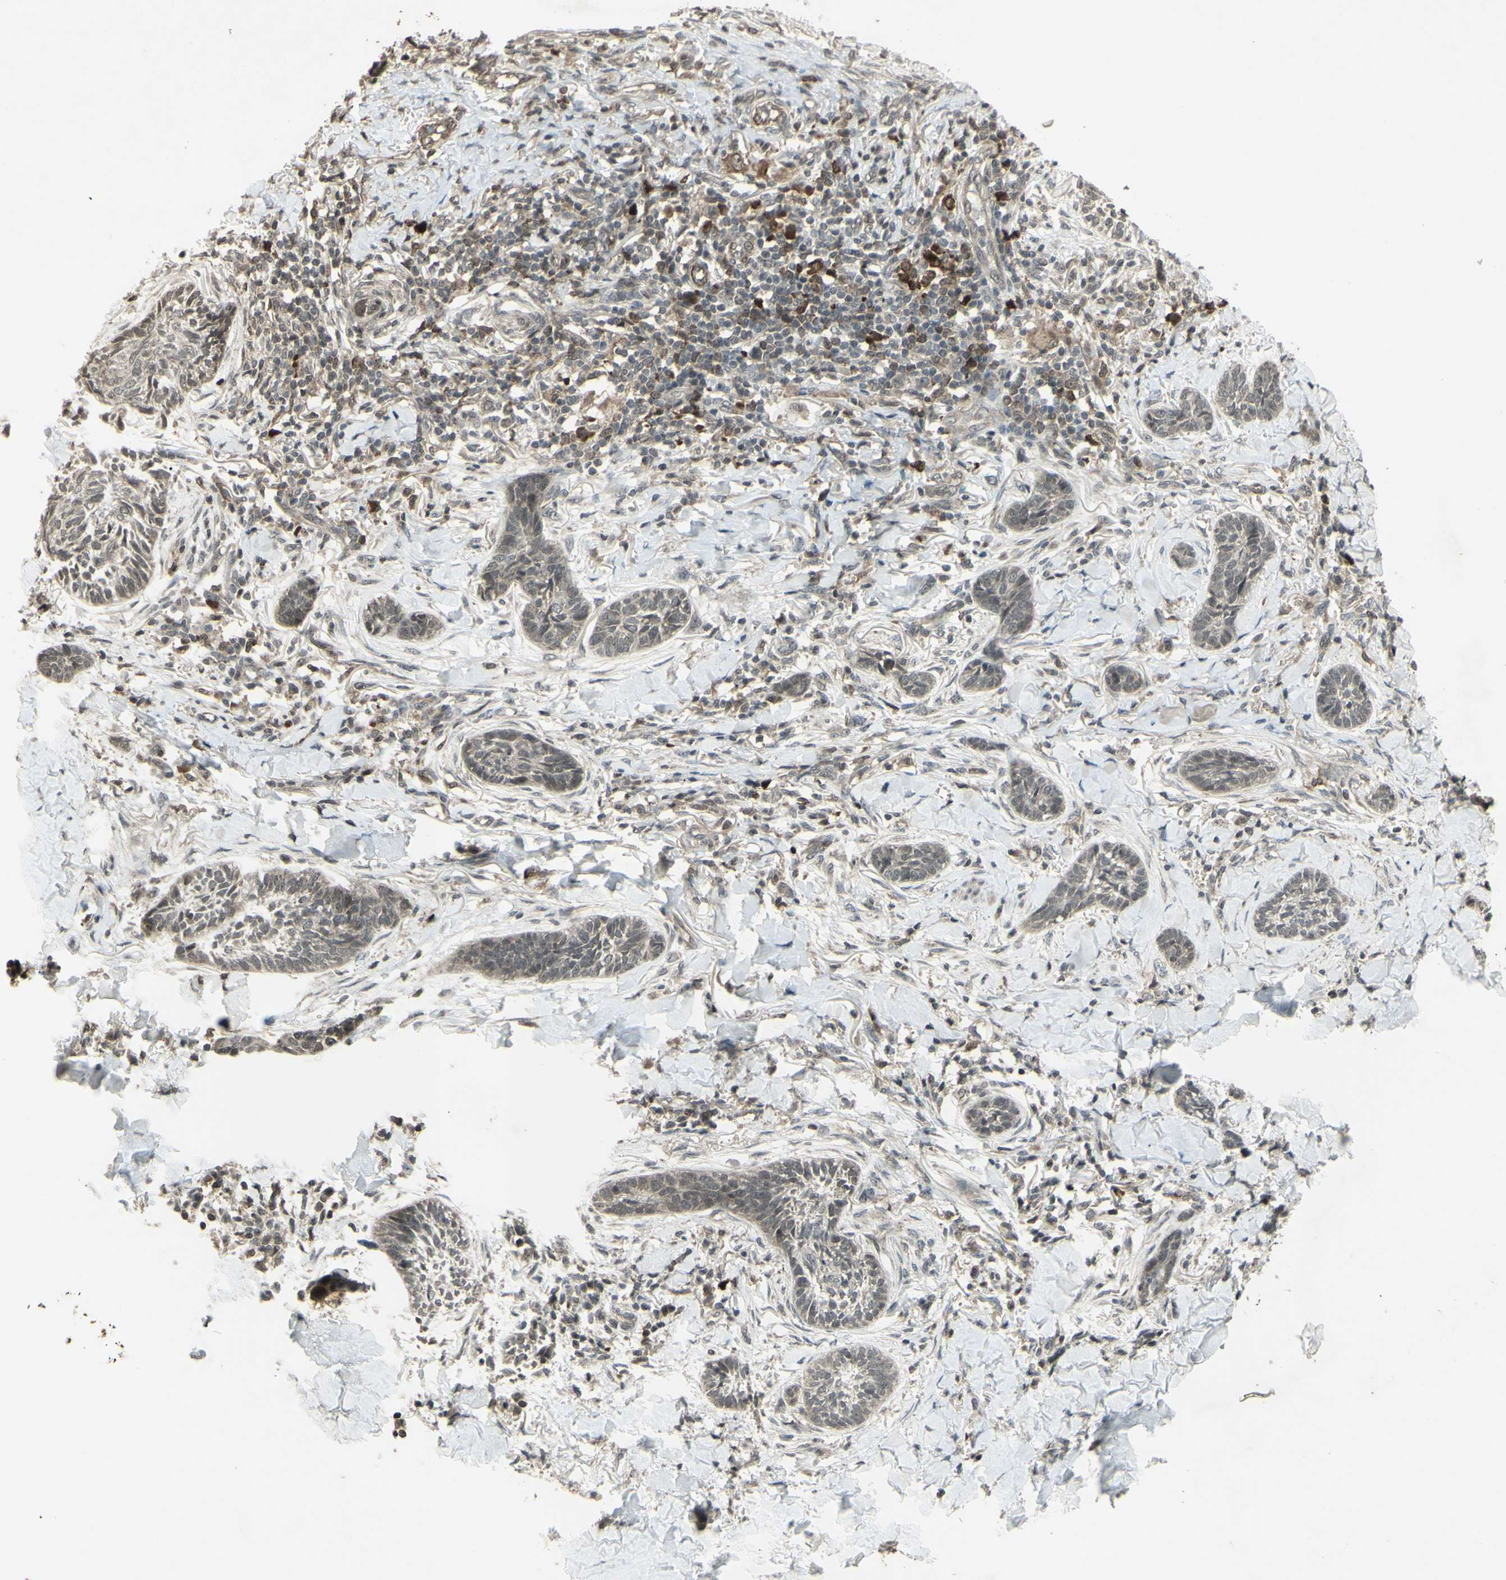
{"staining": {"intensity": "weak", "quantity": "25%-75%", "location": "cytoplasmic/membranous"}, "tissue": "skin cancer", "cell_type": "Tumor cells", "image_type": "cancer", "snomed": [{"axis": "morphology", "description": "Papilloma, NOS"}, {"axis": "morphology", "description": "Basal cell carcinoma"}, {"axis": "topography", "description": "Skin"}], "caption": "Immunohistochemistry of skin basal cell carcinoma demonstrates low levels of weak cytoplasmic/membranous positivity in about 25%-75% of tumor cells. (DAB IHC, brown staining for protein, blue staining for nuclei).", "gene": "BLNK", "patient": {"sex": "male", "age": 87}}